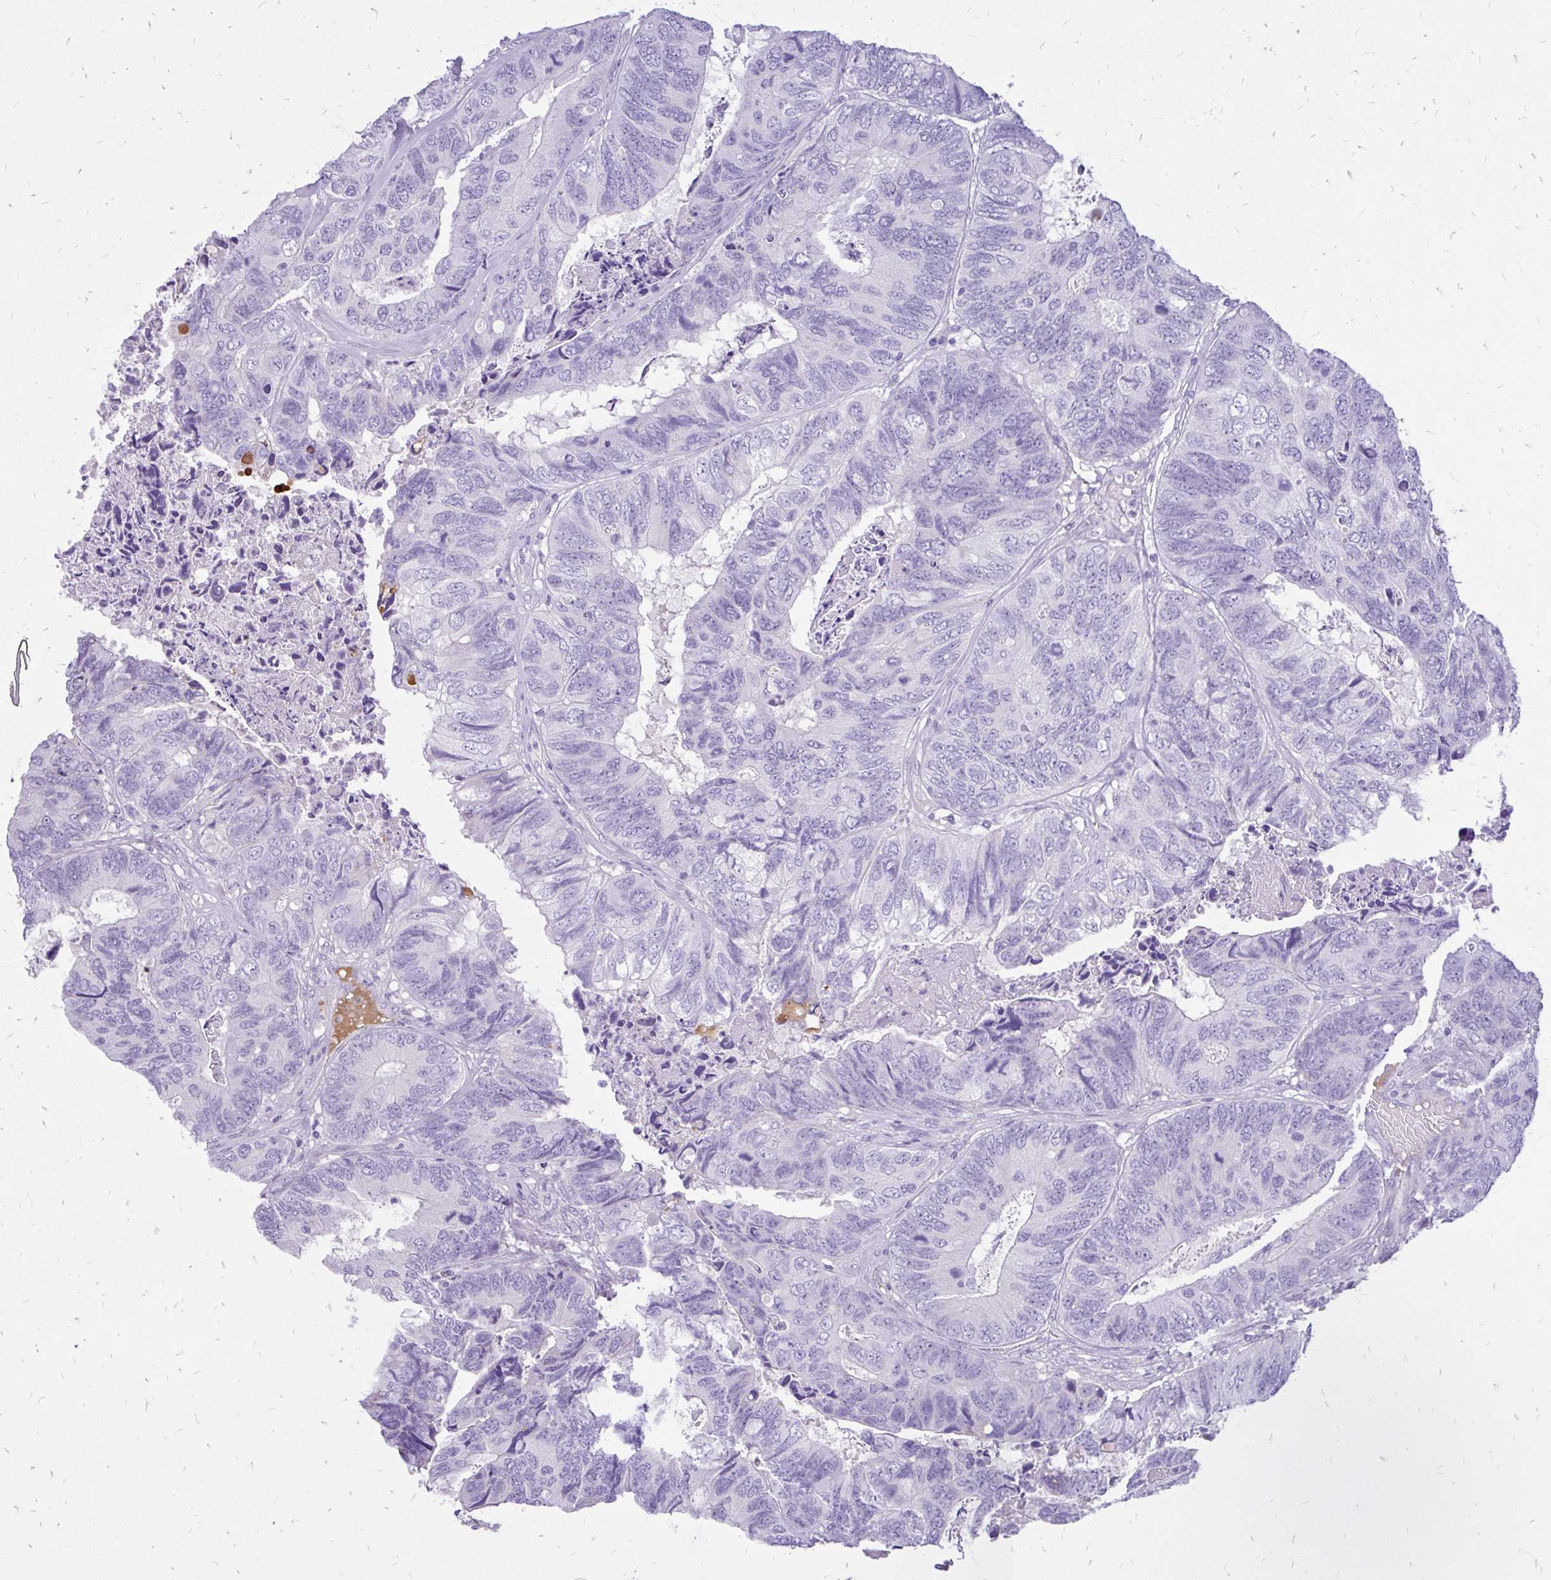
{"staining": {"intensity": "negative", "quantity": "none", "location": "none"}, "tissue": "colorectal cancer", "cell_type": "Tumor cells", "image_type": "cancer", "snomed": [{"axis": "morphology", "description": "Adenocarcinoma, NOS"}, {"axis": "topography", "description": "Colon"}], "caption": "Immunohistochemical staining of colorectal adenocarcinoma reveals no significant expression in tumor cells.", "gene": "MAP1LC3A", "patient": {"sex": "female", "age": 67}}